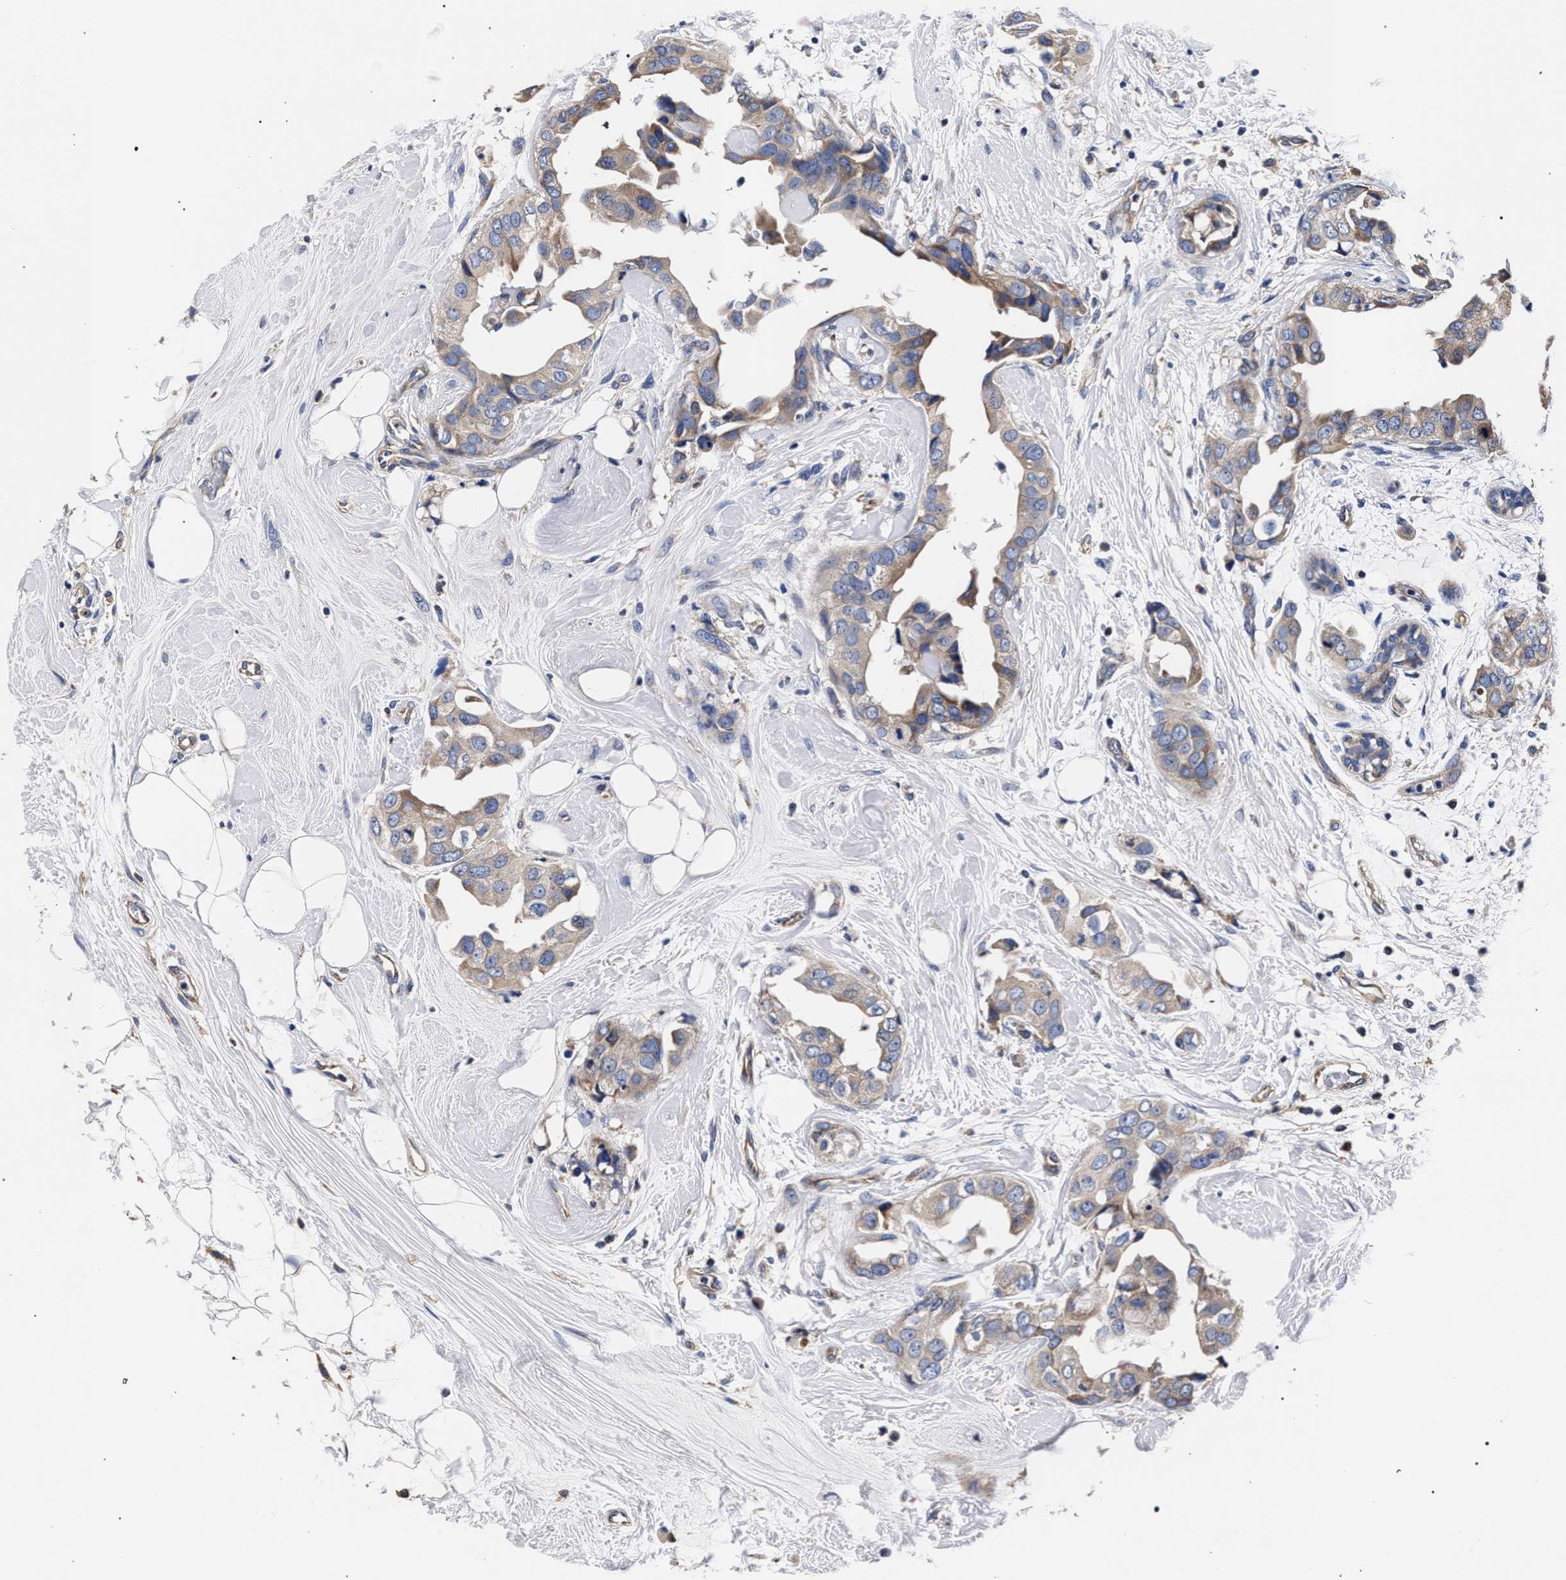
{"staining": {"intensity": "weak", "quantity": "<25%", "location": "cytoplasmic/membranous"}, "tissue": "breast cancer", "cell_type": "Tumor cells", "image_type": "cancer", "snomed": [{"axis": "morphology", "description": "Duct carcinoma"}, {"axis": "topography", "description": "Breast"}], "caption": "Intraductal carcinoma (breast) stained for a protein using immunohistochemistry (IHC) shows no positivity tumor cells.", "gene": "CFAP95", "patient": {"sex": "female", "age": 40}}